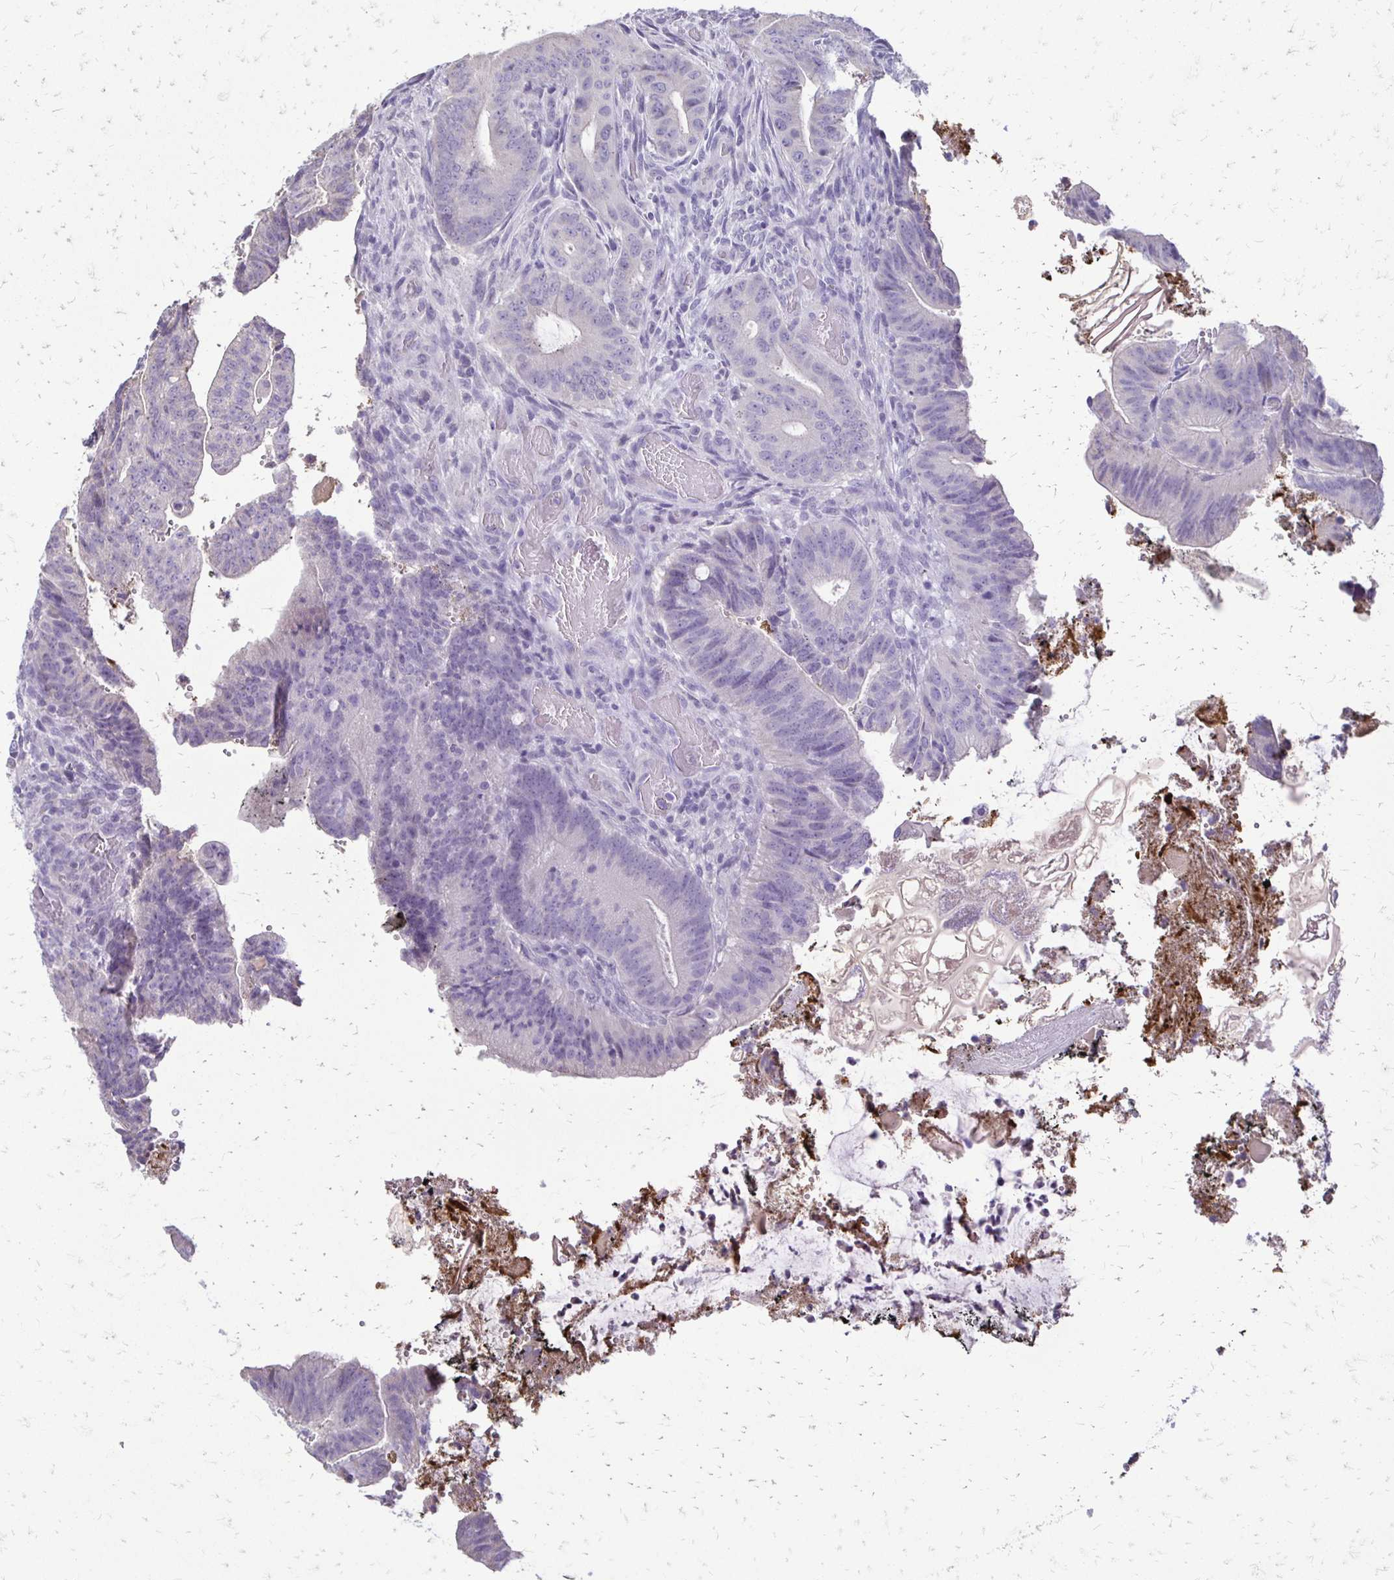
{"staining": {"intensity": "negative", "quantity": "none", "location": "none"}, "tissue": "colorectal cancer", "cell_type": "Tumor cells", "image_type": "cancer", "snomed": [{"axis": "morphology", "description": "Adenocarcinoma, NOS"}, {"axis": "topography", "description": "Colon"}], "caption": "Tumor cells are negative for brown protein staining in colorectal cancer (adenocarcinoma).", "gene": "ALPG", "patient": {"sex": "female", "age": 43}}